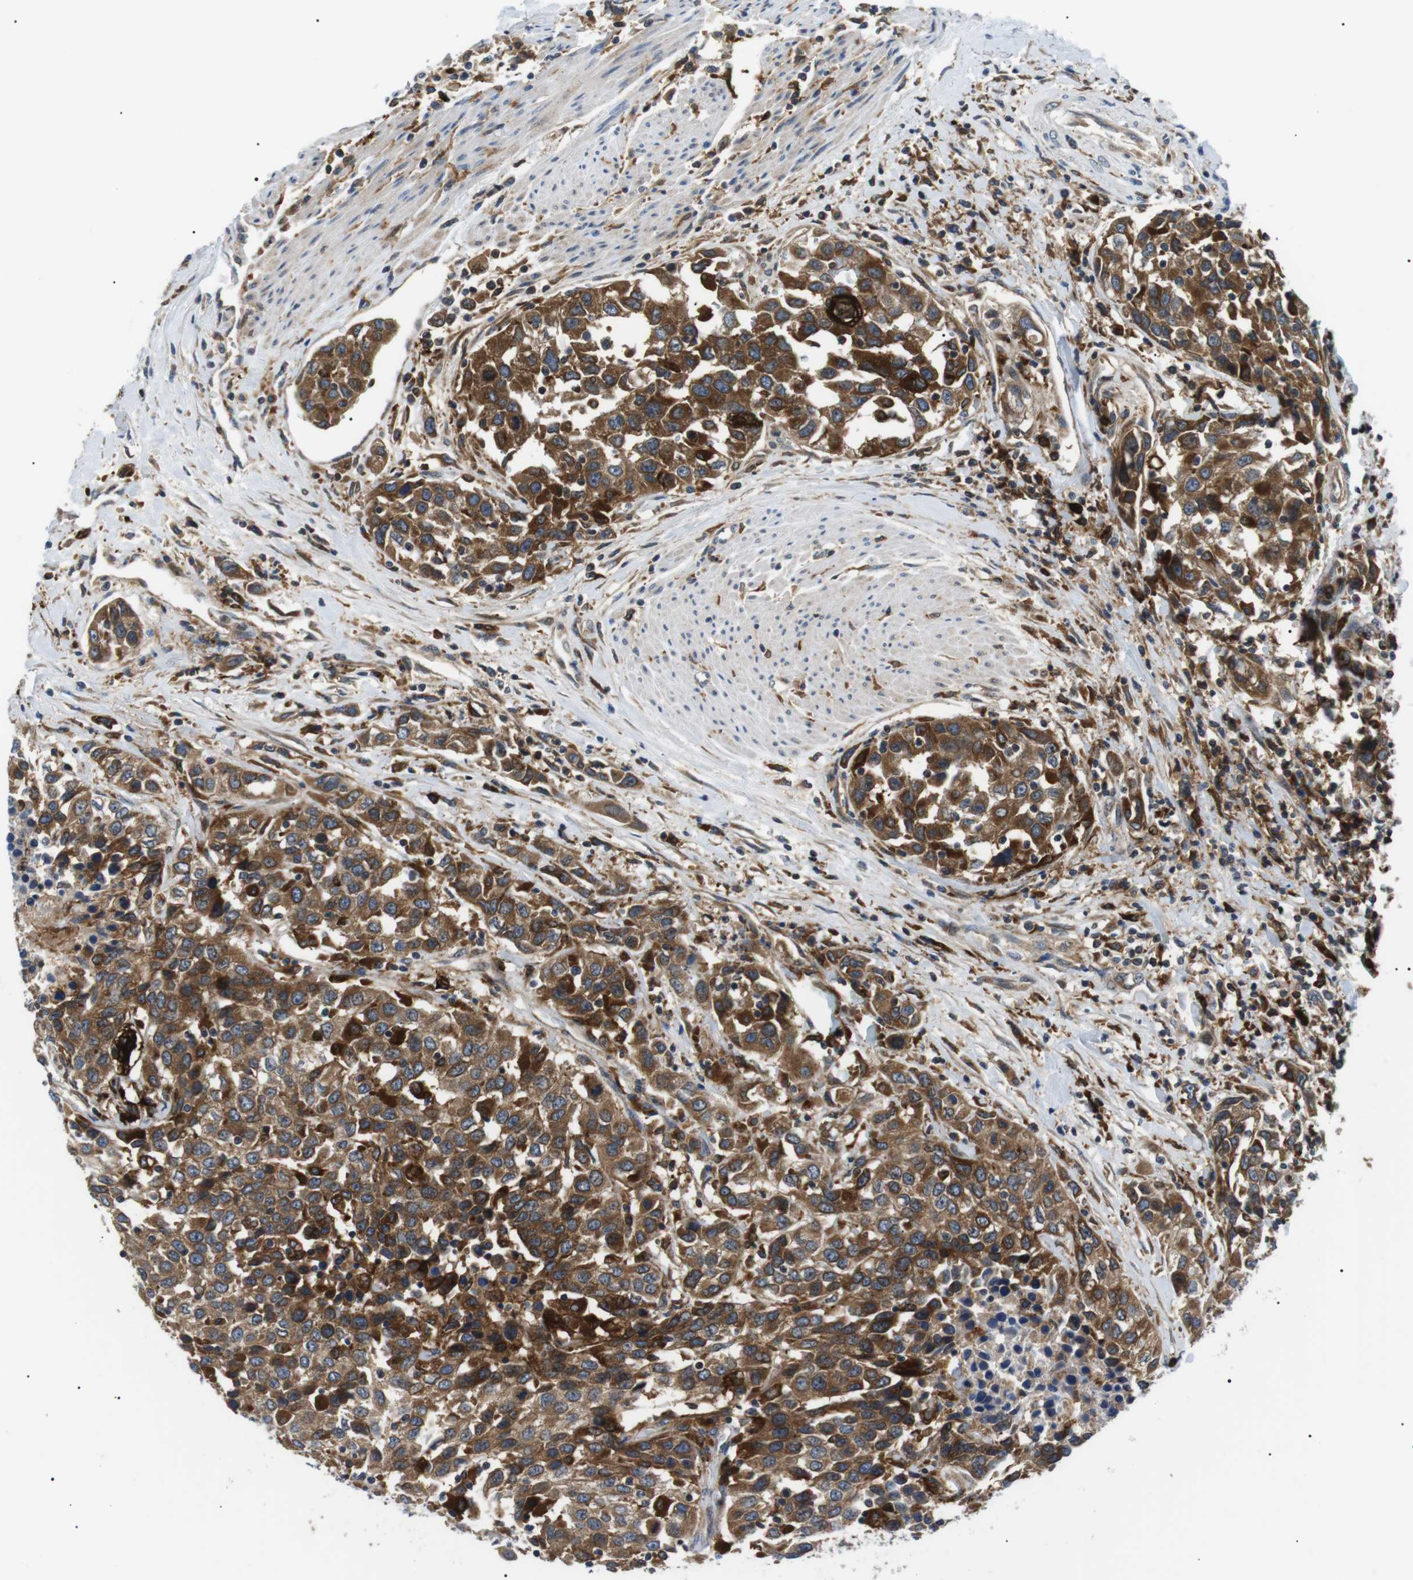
{"staining": {"intensity": "strong", "quantity": ">75%", "location": "cytoplasmic/membranous"}, "tissue": "urothelial cancer", "cell_type": "Tumor cells", "image_type": "cancer", "snomed": [{"axis": "morphology", "description": "Urothelial carcinoma, High grade"}, {"axis": "topography", "description": "Urinary bladder"}], "caption": "DAB (3,3'-diaminobenzidine) immunohistochemical staining of human urothelial cancer shows strong cytoplasmic/membranous protein staining in approximately >75% of tumor cells. (Brightfield microscopy of DAB IHC at high magnification).", "gene": "RAB9A", "patient": {"sex": "female", "age": 80}}